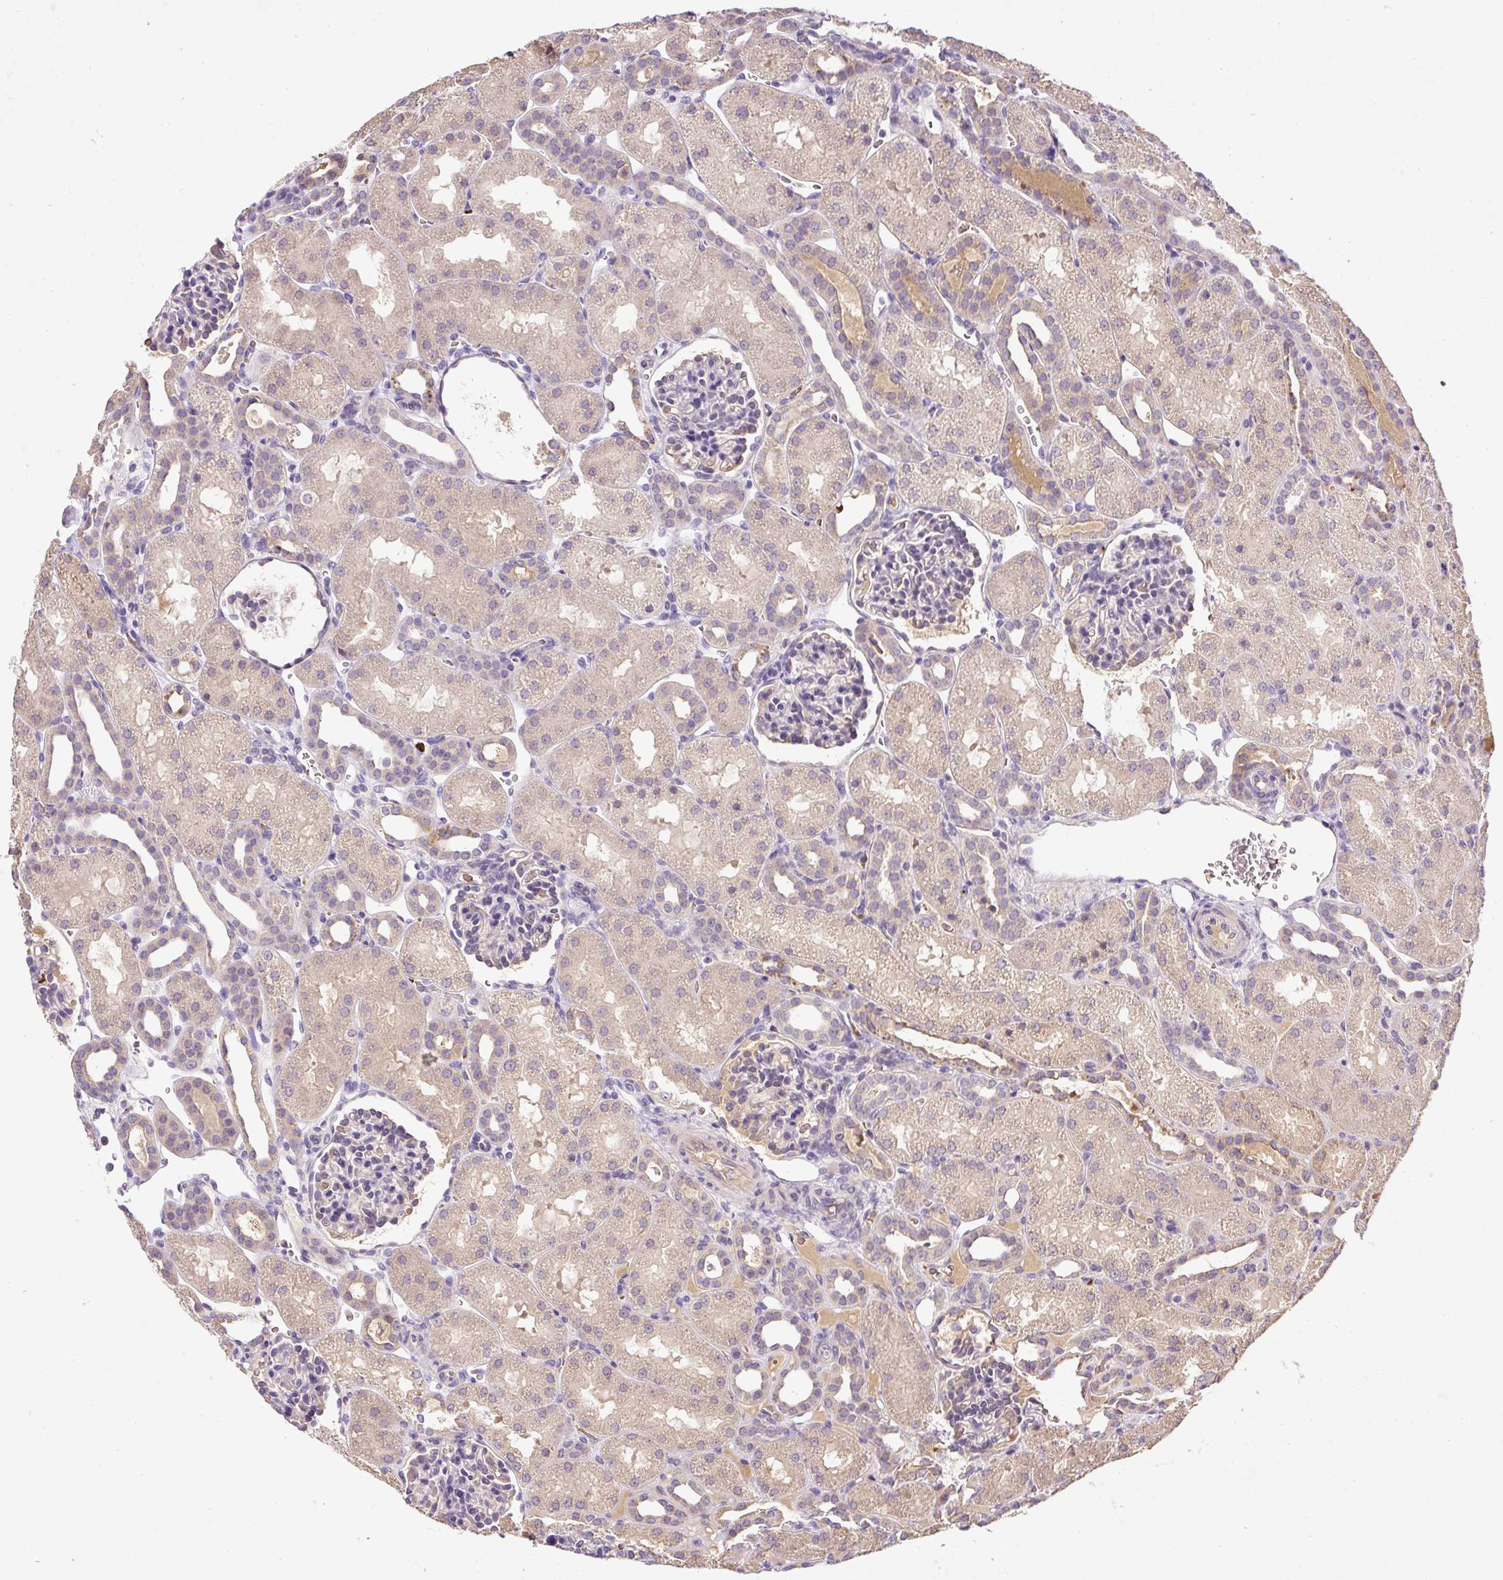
{"staining": {"intensity": "negative", "quantity": "none", "location": "none"}, "tissue": "kidney", "cell_type": "Cells in glomeruli", "image_type": "normal", "snomed": [{"axis": "morphology", "description": "Normal tissue, NOS"}, {"axis": "topography", "description": "Kidney"}], "caption": "The photomicrograph shows no significant positivity in cells in glomeruli of kidney. The staining was performed using DAB to visualize the protein expression in brown, while the nuclei were stained in blue with hematoxylin (Magnification: 20x).", "gene": "CXCL13", "patient": {"sex": "male", "age": 2}}